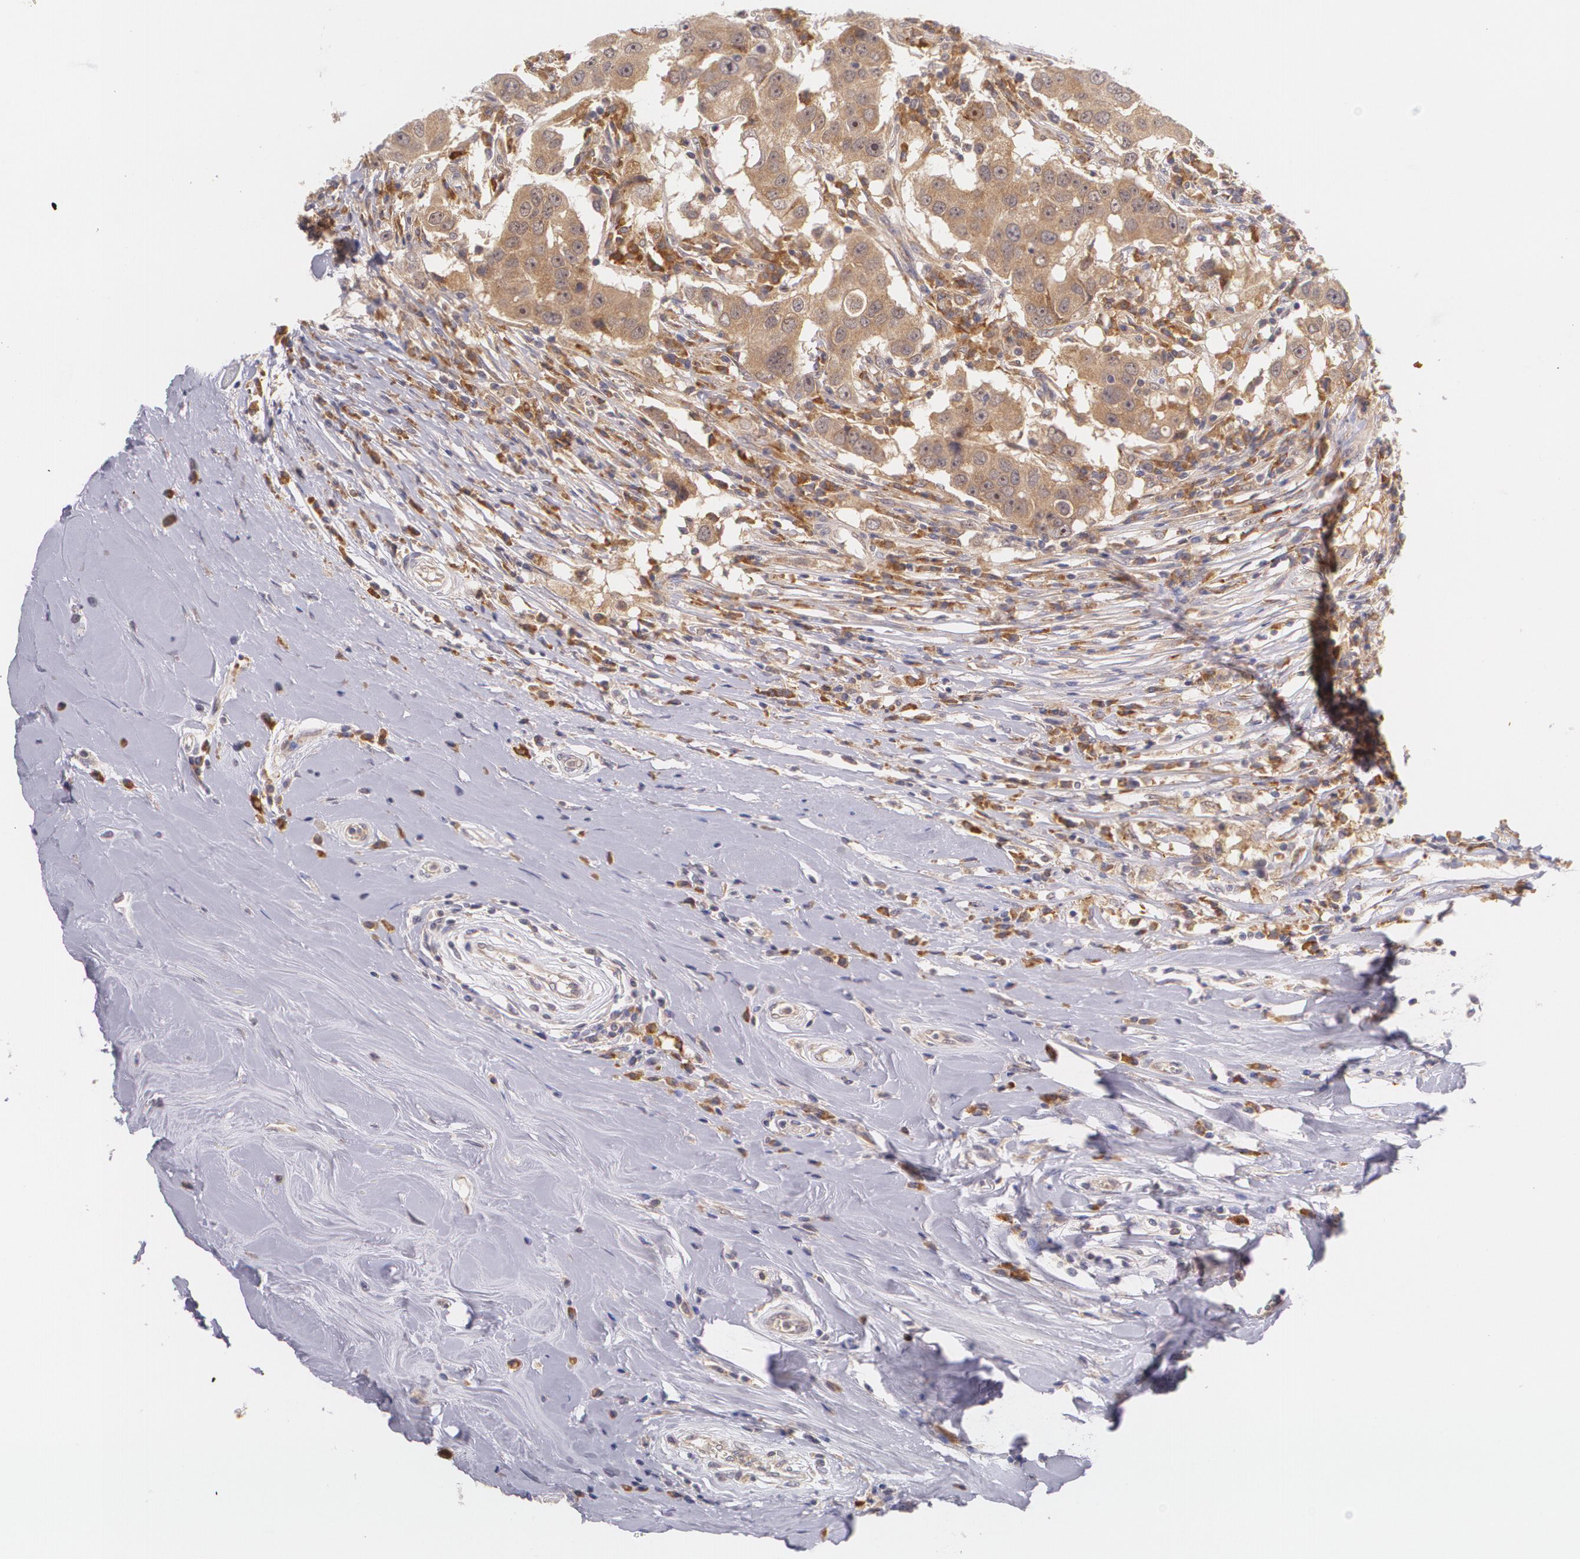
{"staining": {"intensity": "moderate", "quantity": ">75%", "location": "cytoplasmic/membranous"}, "tissue": "breast cancer", "cell_type": "Tumor cells", "image_type": "cancer", "snomed": [{"axis": "morphology", "description": "Duct carcinoma"}, {"axis": "topography", "description": "Breast"}], "caption": "Breast intraductal carcinoma was stained to show a protein in brown. There is medium levels of moderate cytoplasmic/membranous positivity in approximately >75% of tumor cells. (Stains: DAB in brown, nuclei in blue, Microscopy: brightfield microscopy at high magnification).", "gene": "CCL17", "patient": {"sex": "female", "age": 27}}